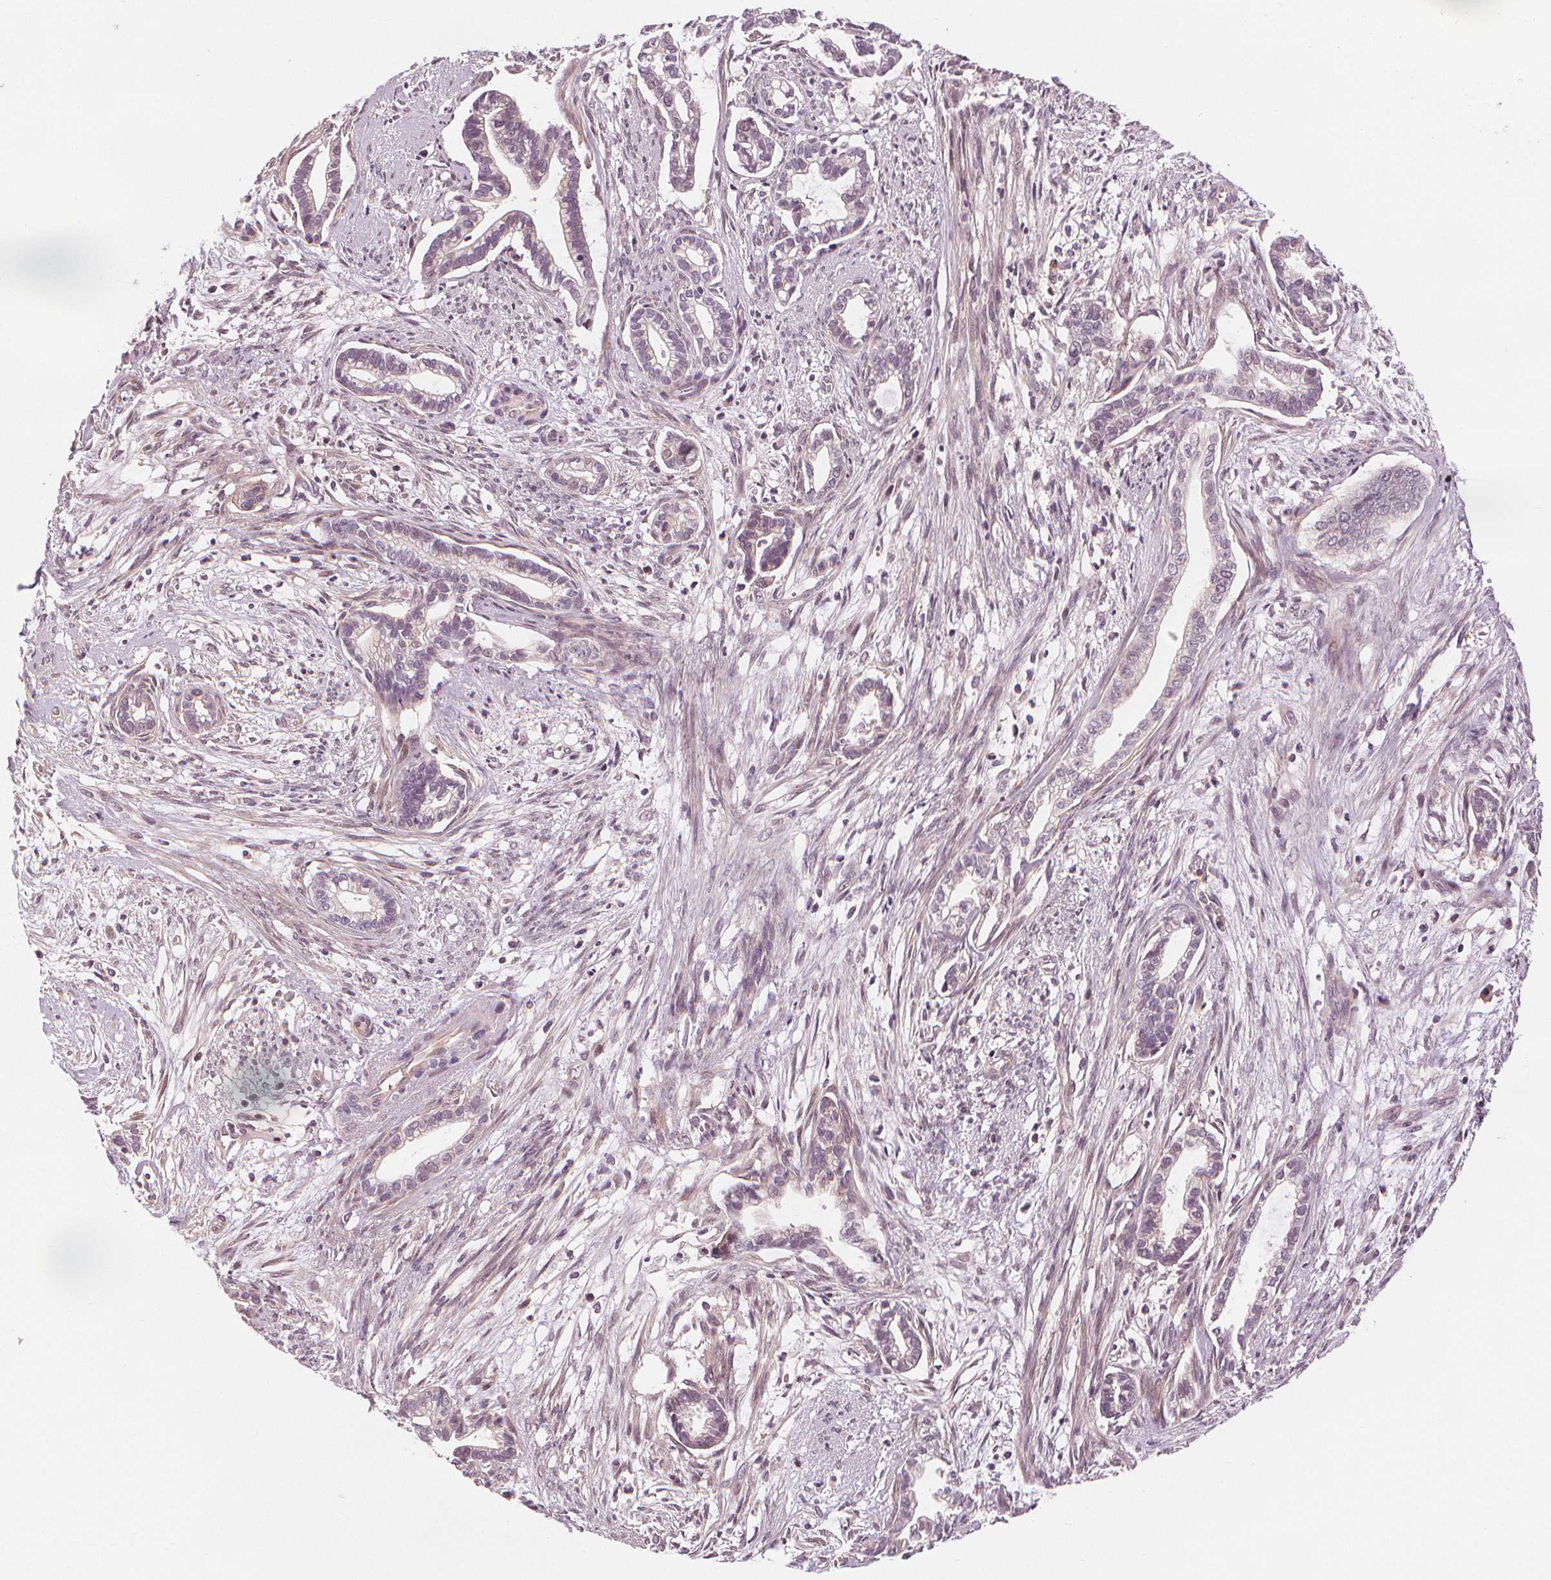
{"staining": {"intensity": "negative", "quantity": "none", "location": "none"}, "tissue": "cervical cancer", "cell_type": "Tumor cells", "image_type": "cancer", "snomed": [{"axis": "morphology", "description": "Adenocarcinoma, NOS"}, {"axis": "topography", "description": "Cervix"}], "caption": "Image shows no significant protein staining in tumor cells of adenocarcinoma (cervical).", "gene": "SLC34A1", "patient": {"sex": "female", "age": 62}}